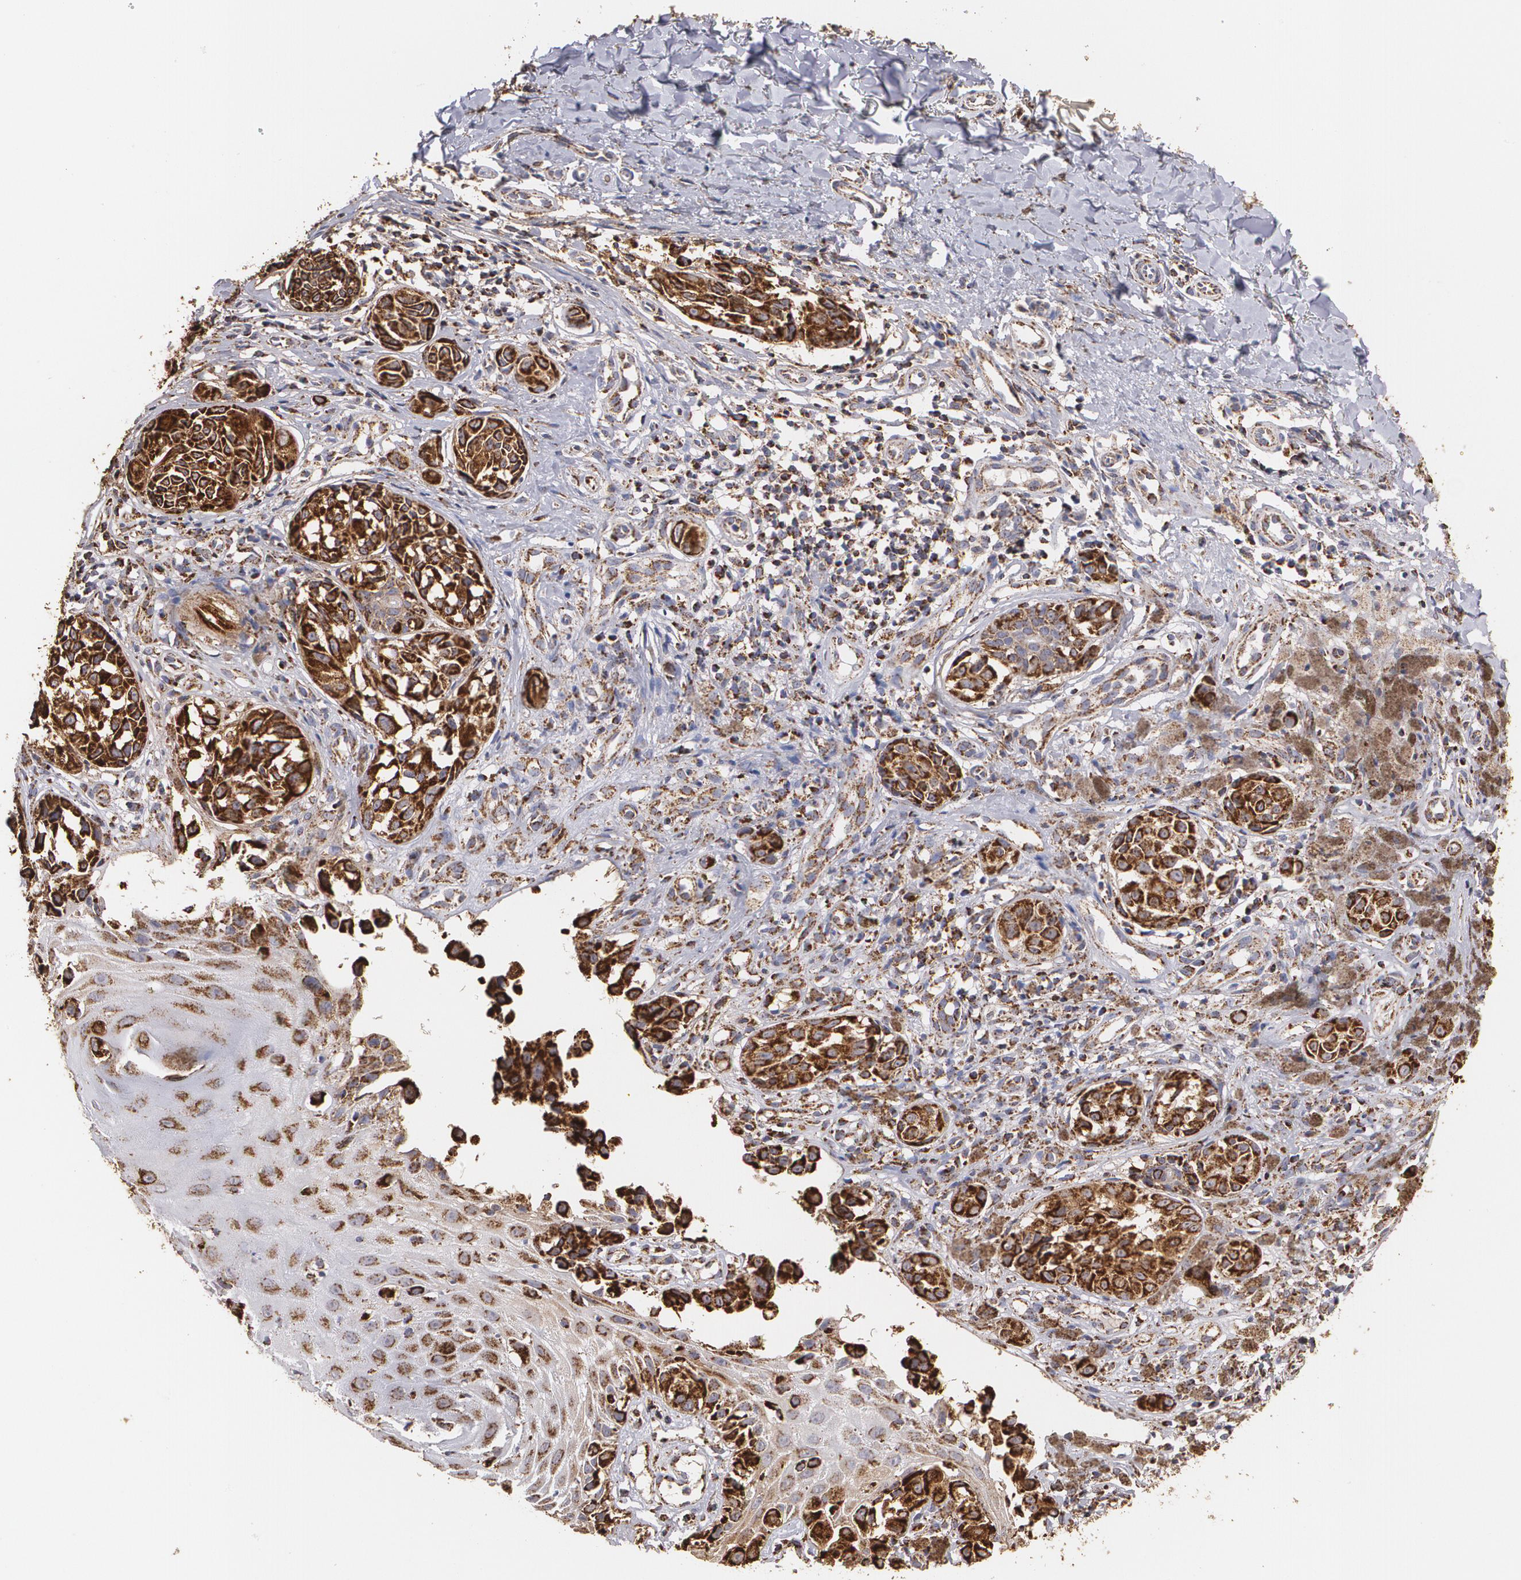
{"staining": {"intensity": "strong", "quantity": ">75%", "location": "cytoplasmic/membranous"}, "tissue": "melanoma", "cell_type": "Tumor cells", "image_type": "cancer", "snomed": [{"axis": "morphology", "description": "Malignant melanoma, NOS"}, {"axis": "topography", "description": "Skin"}], "caption": "Melanoma tissue exhibits strong cytoplasmic/membranous expression in approximately >75% of tumor cells, visualized by immunohistochemistry.", "gene": "HSPD1", "patient": {"sex": "male", "age": 67}}